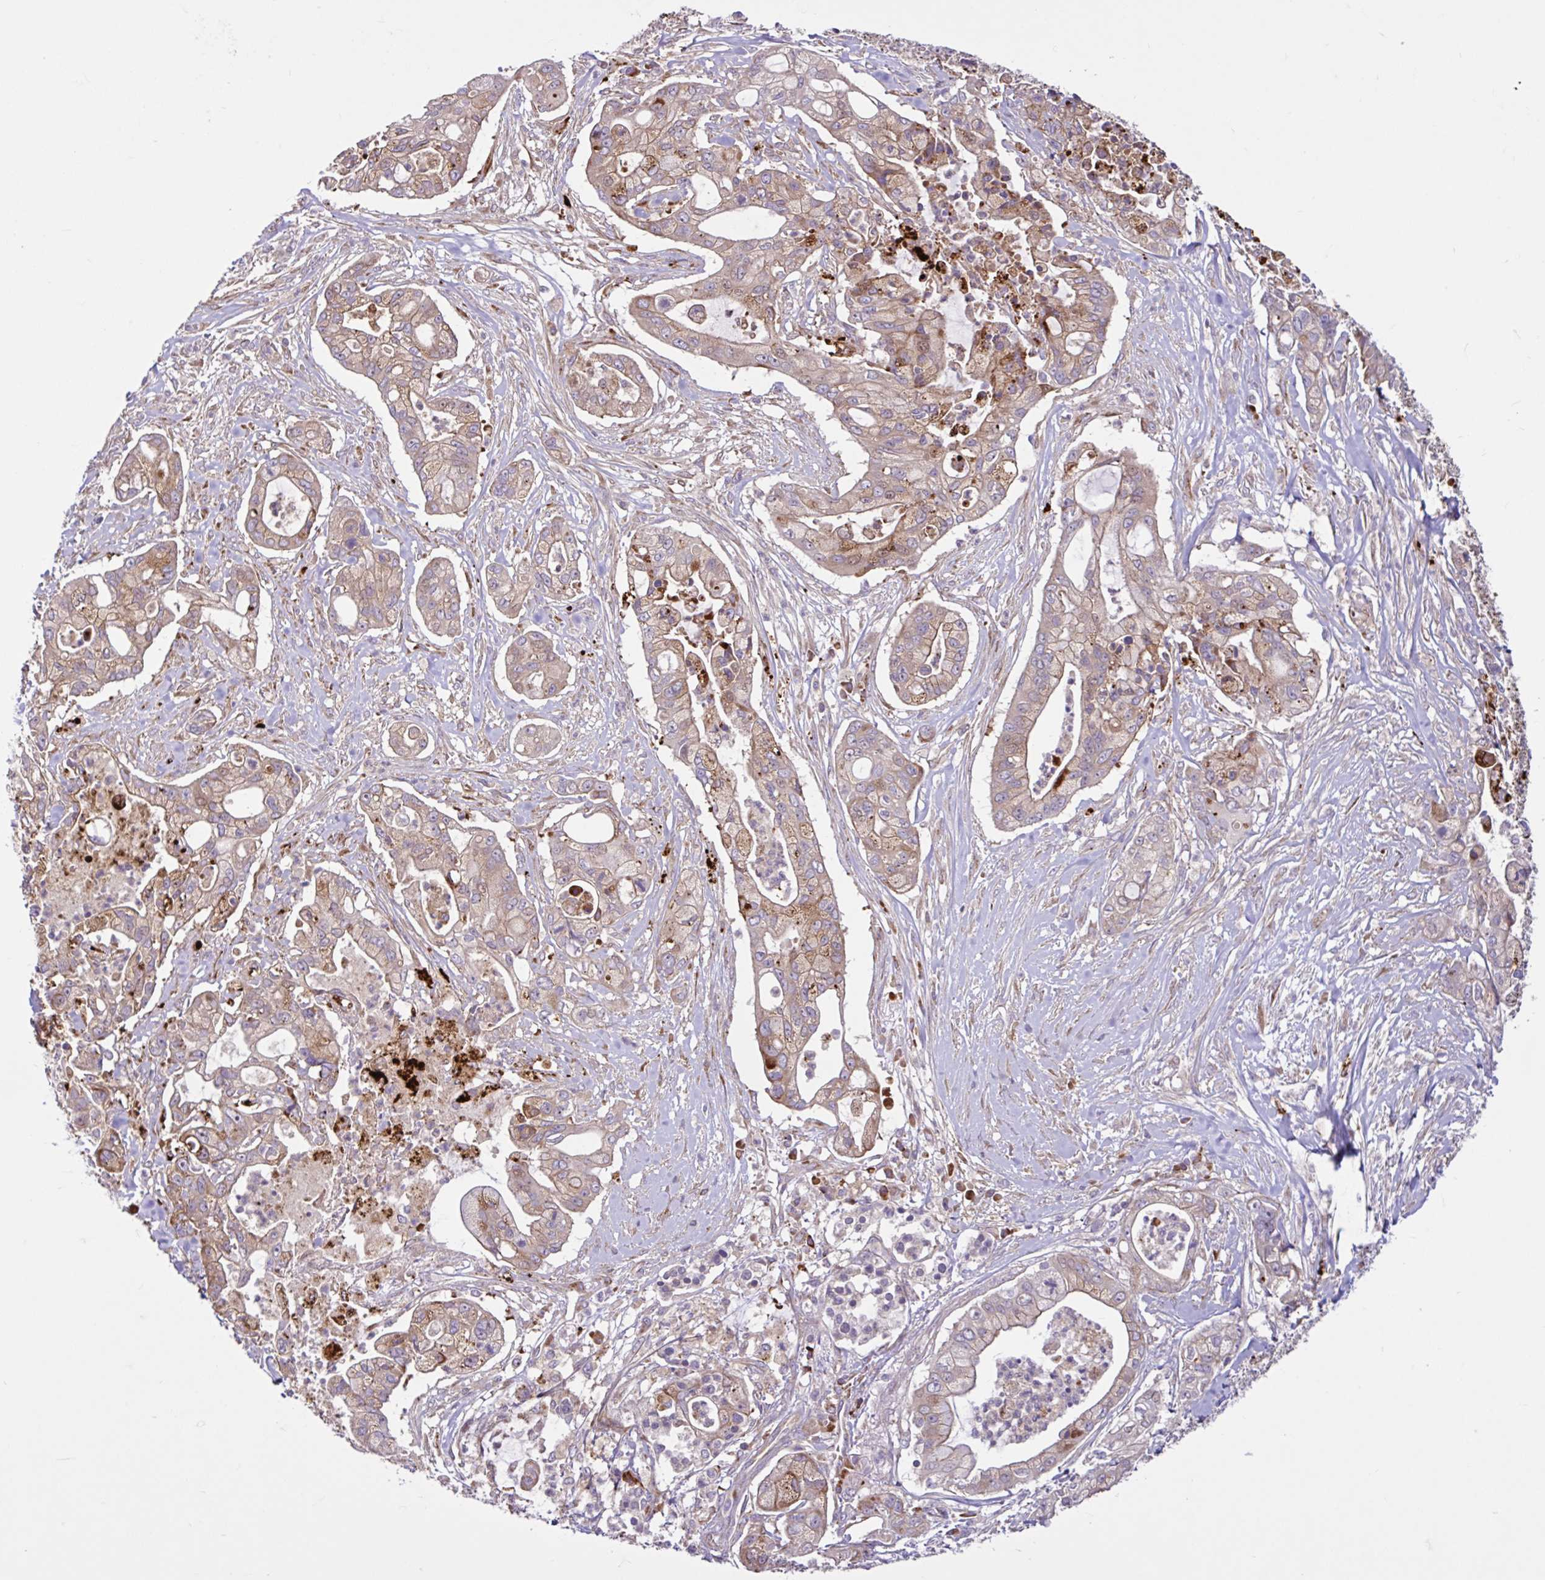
{"staining": {"intensity": "moderate", "quantity": "25%-75%", "location": "cytoplasmic/membranous"}, "tissue": "pancreatic cancer", "cell_type": "Tumor cells", "image_type": "cancer", "snomed": [{"axis": "morphology", "description": "Adenocarcinoma, NOS"}, {"axis": "topography", "description": "Pancreas"}], "caption": "Moderate cytoplasmic/membranous protein staining is seen in about 25%-75% of tumor cells in adenocarcinoma (pancreatic).", "gene": "NTPCR", "patient": {"sex": "female", "age": 69}}